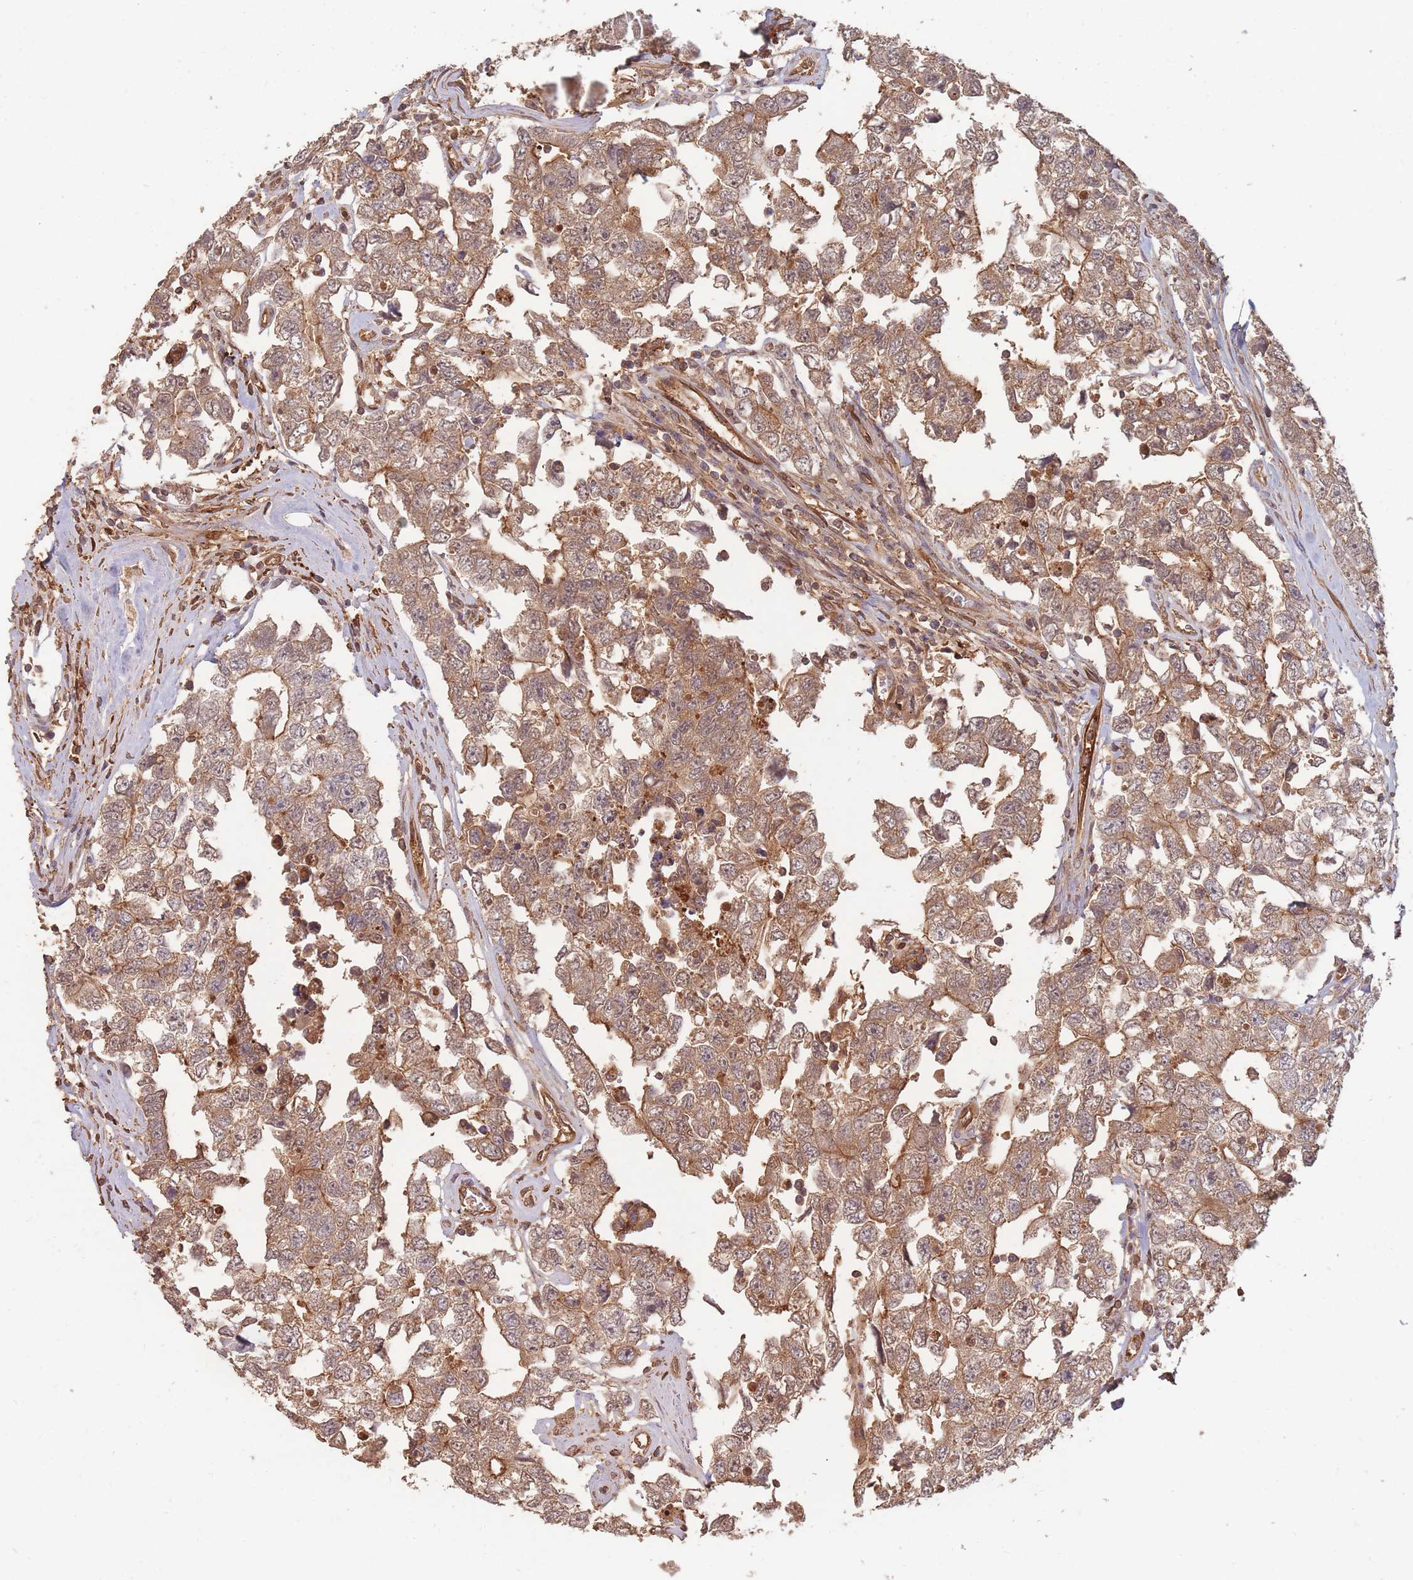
{"staining": {"intensity": "moderate", "quantity": ">75%", "location": "cytoplasmic/membranous"}, "tissue": "testis cancer", "cell_type": "Tumor cells", "image_type": "cancer", "snomed": [{"axis": "morphology", "description": "Carcinoma, Embryonal, NOS"}, {"axis": "topography", "description": "Testis"}], "caption": "About >75% of tumor cells in human testis embryonal carcinoma reveal moderate cytoplasmic/membranous protein expression as visualized by brown immunohistochemical staining.", "gene": "PLS3", "patient": {"sex": "male", "age": 22}}